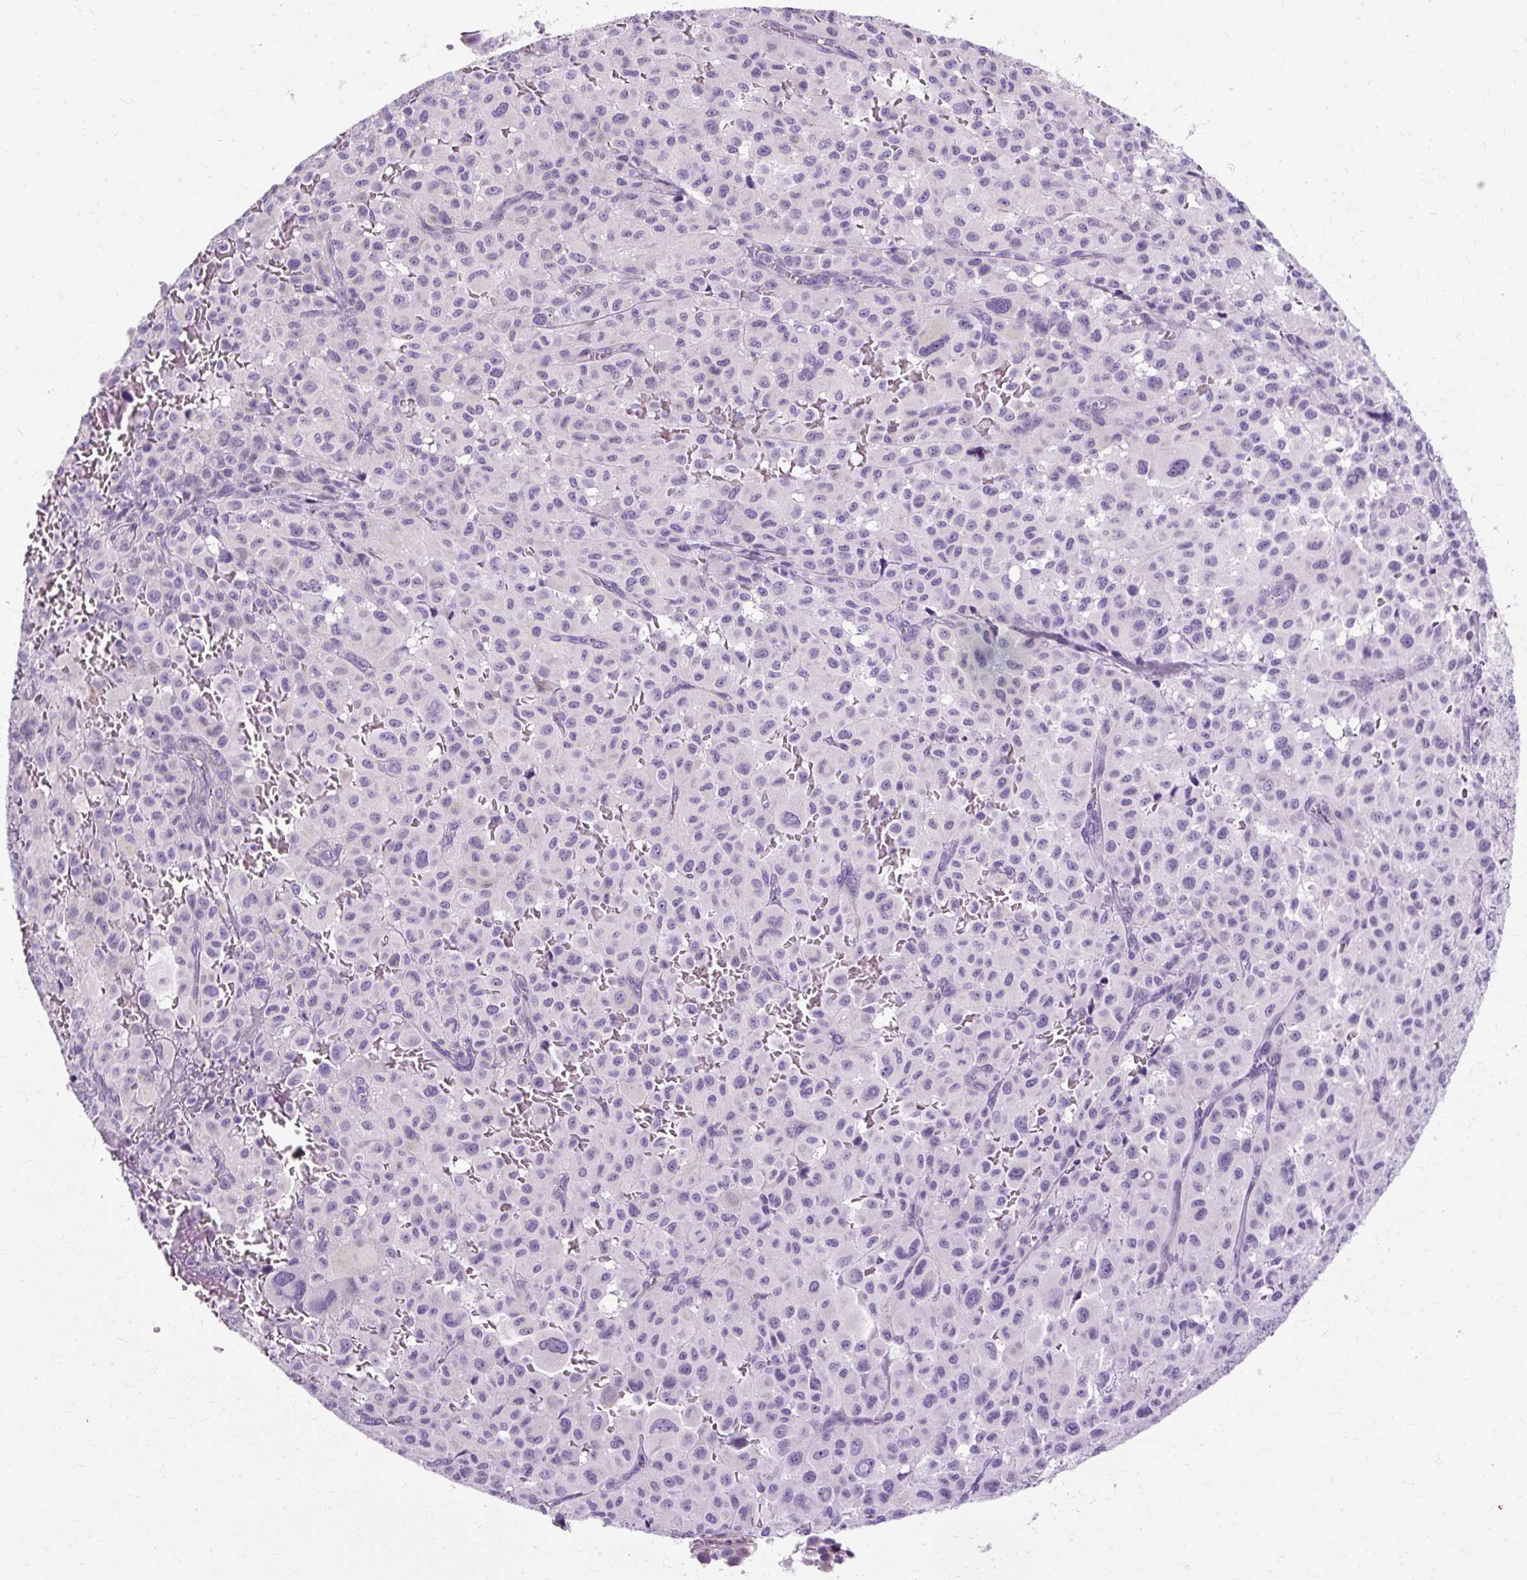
{"staining": {"intensity": "negative", "quantity": "none", "location": "none"}, "tissue": "melanoma", "cell_type": "Tumor cells", "image_type": "cancer", "snomed": [{"axis": "morphology", "description": "Malignant melanoma, NOS"}, {"axis": "topography", "description": "Skin"}], "caption": "Immunohistochemistry photomicrograph of neoplastic tissue: human malignant melanoma stained with DAB demonstrates no significant protein expression in tumor cells.", "gene": "TMEM89", "patient": {"sex": "female", "age": 74}}